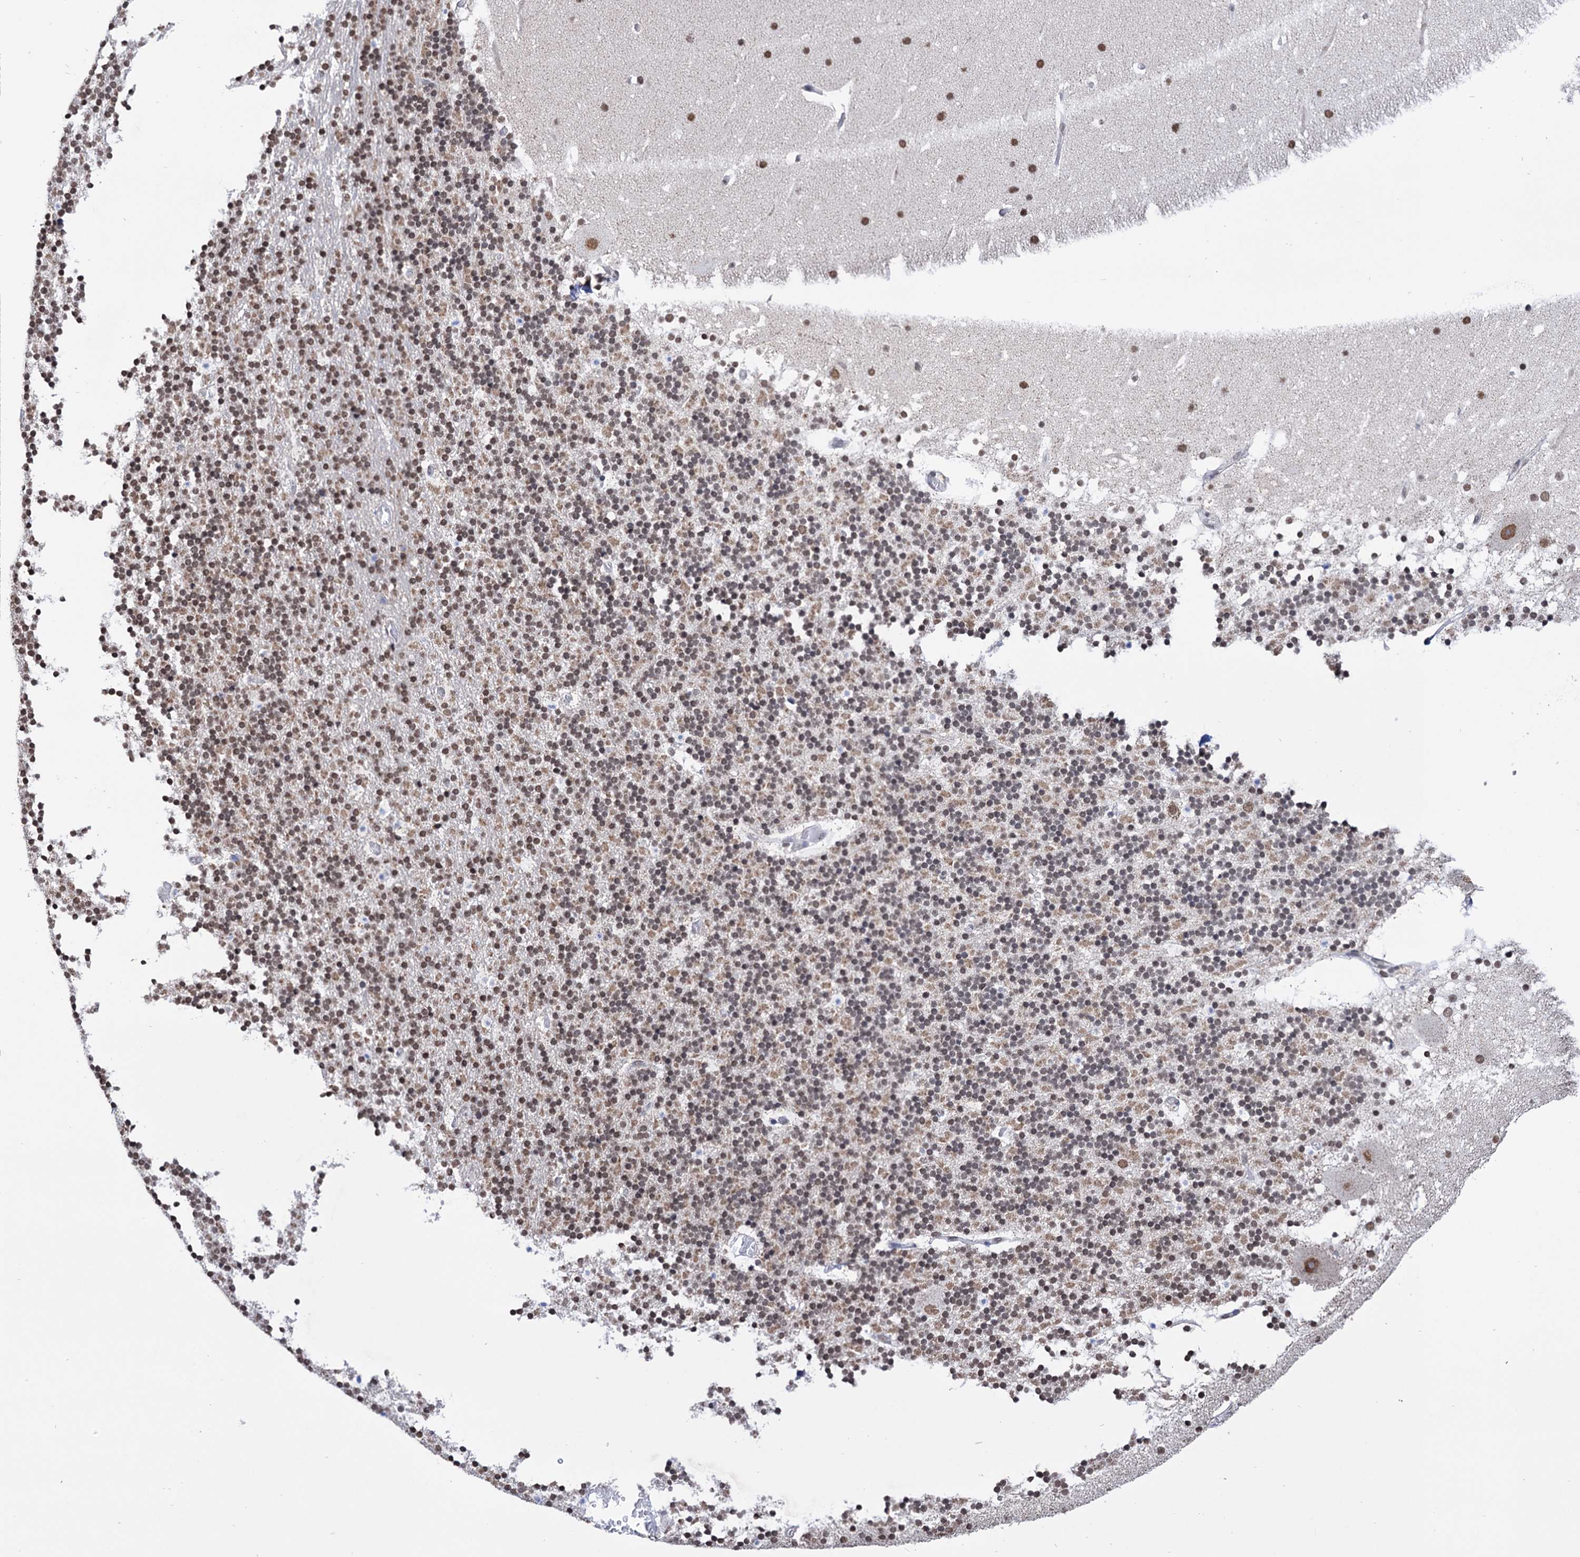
{"staining": {"intensity": "moderate", "quantity": ">75%", "location": "nuclear"}, "tissue": "cerebellum", "cell_type": "Cells in granular layer", "image_type": "normal", "snomed": [{"axis": "morphology", "description": "Normal tissue, NOS"}, {"axis": "topography", "description": "Cerebellum"}], "caption": "IHC staining of unremarkable cerebellum, which shows medium levels of moderate nuclear staining in about >75% of cells in granular layer indicating moderate nuclear protein positivity. The staining was performed using DAB (3,3'-diaminobenzidine) (brown) for protein detection and nuclei were counterstained in hematoxylin (blue).", "gene": "ABHD10", "patient": {"sex": "male", "age": 57}}